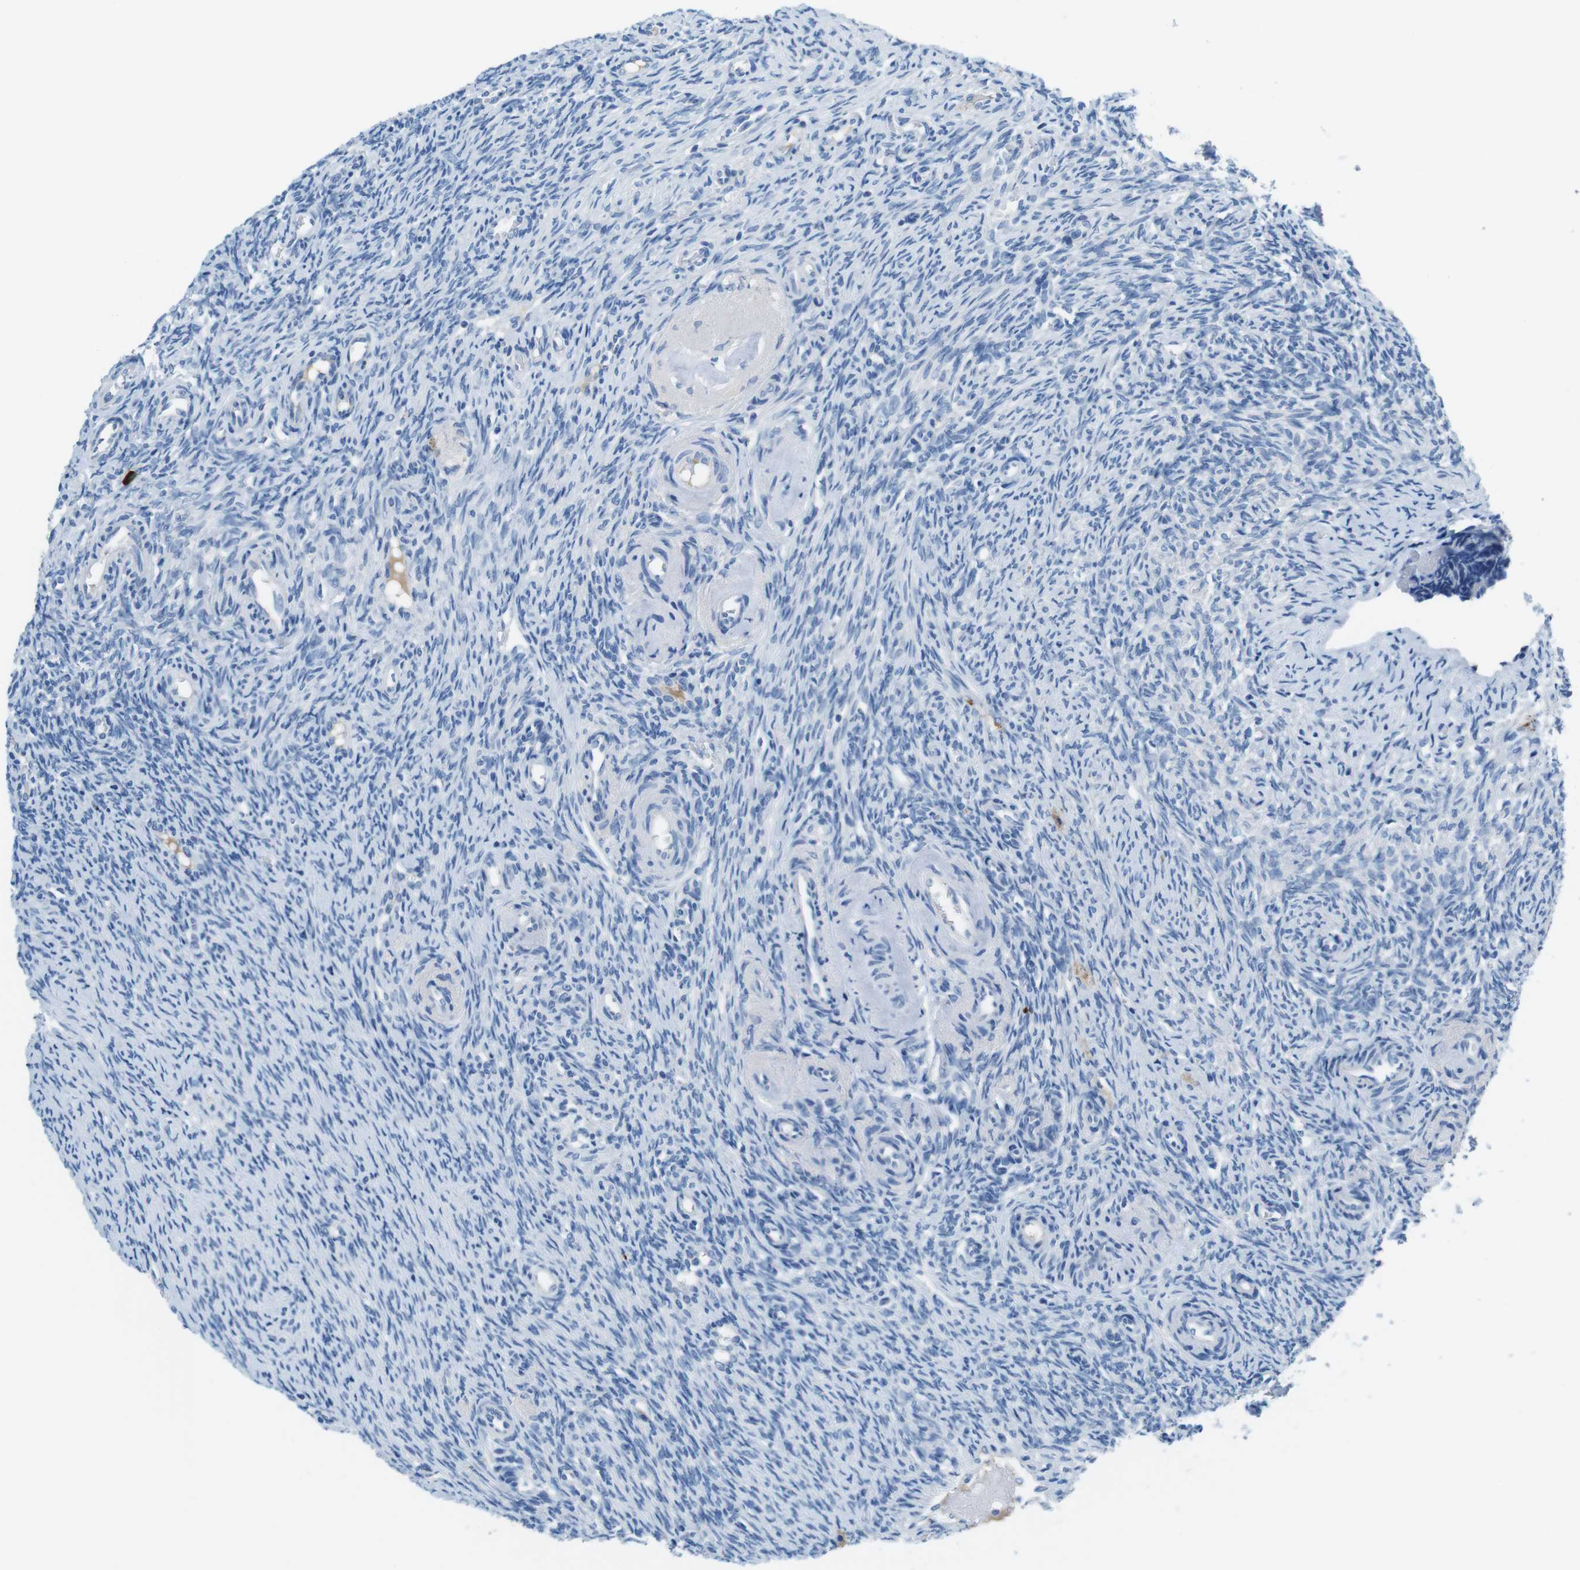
{"staining": {"intensity": "negative", "quantity": "none", "location": "none"}, "tissue": "ovary", "cell_type": "Follicle cells", "image_type": "normal", "snomed": [{"axis": "morphology", "description": "Normal tissue, NOS"}, {"axis": "topography", "description": "Ovary"}], "caption": "This micrograph is of benign ovary stained with IHC to label a protein in brown with the nuclei are counter-stained blue. There is no expression in follicle cells.", "gene": "SLC35A3", "patient": {"sex": "female", "age": 41}}